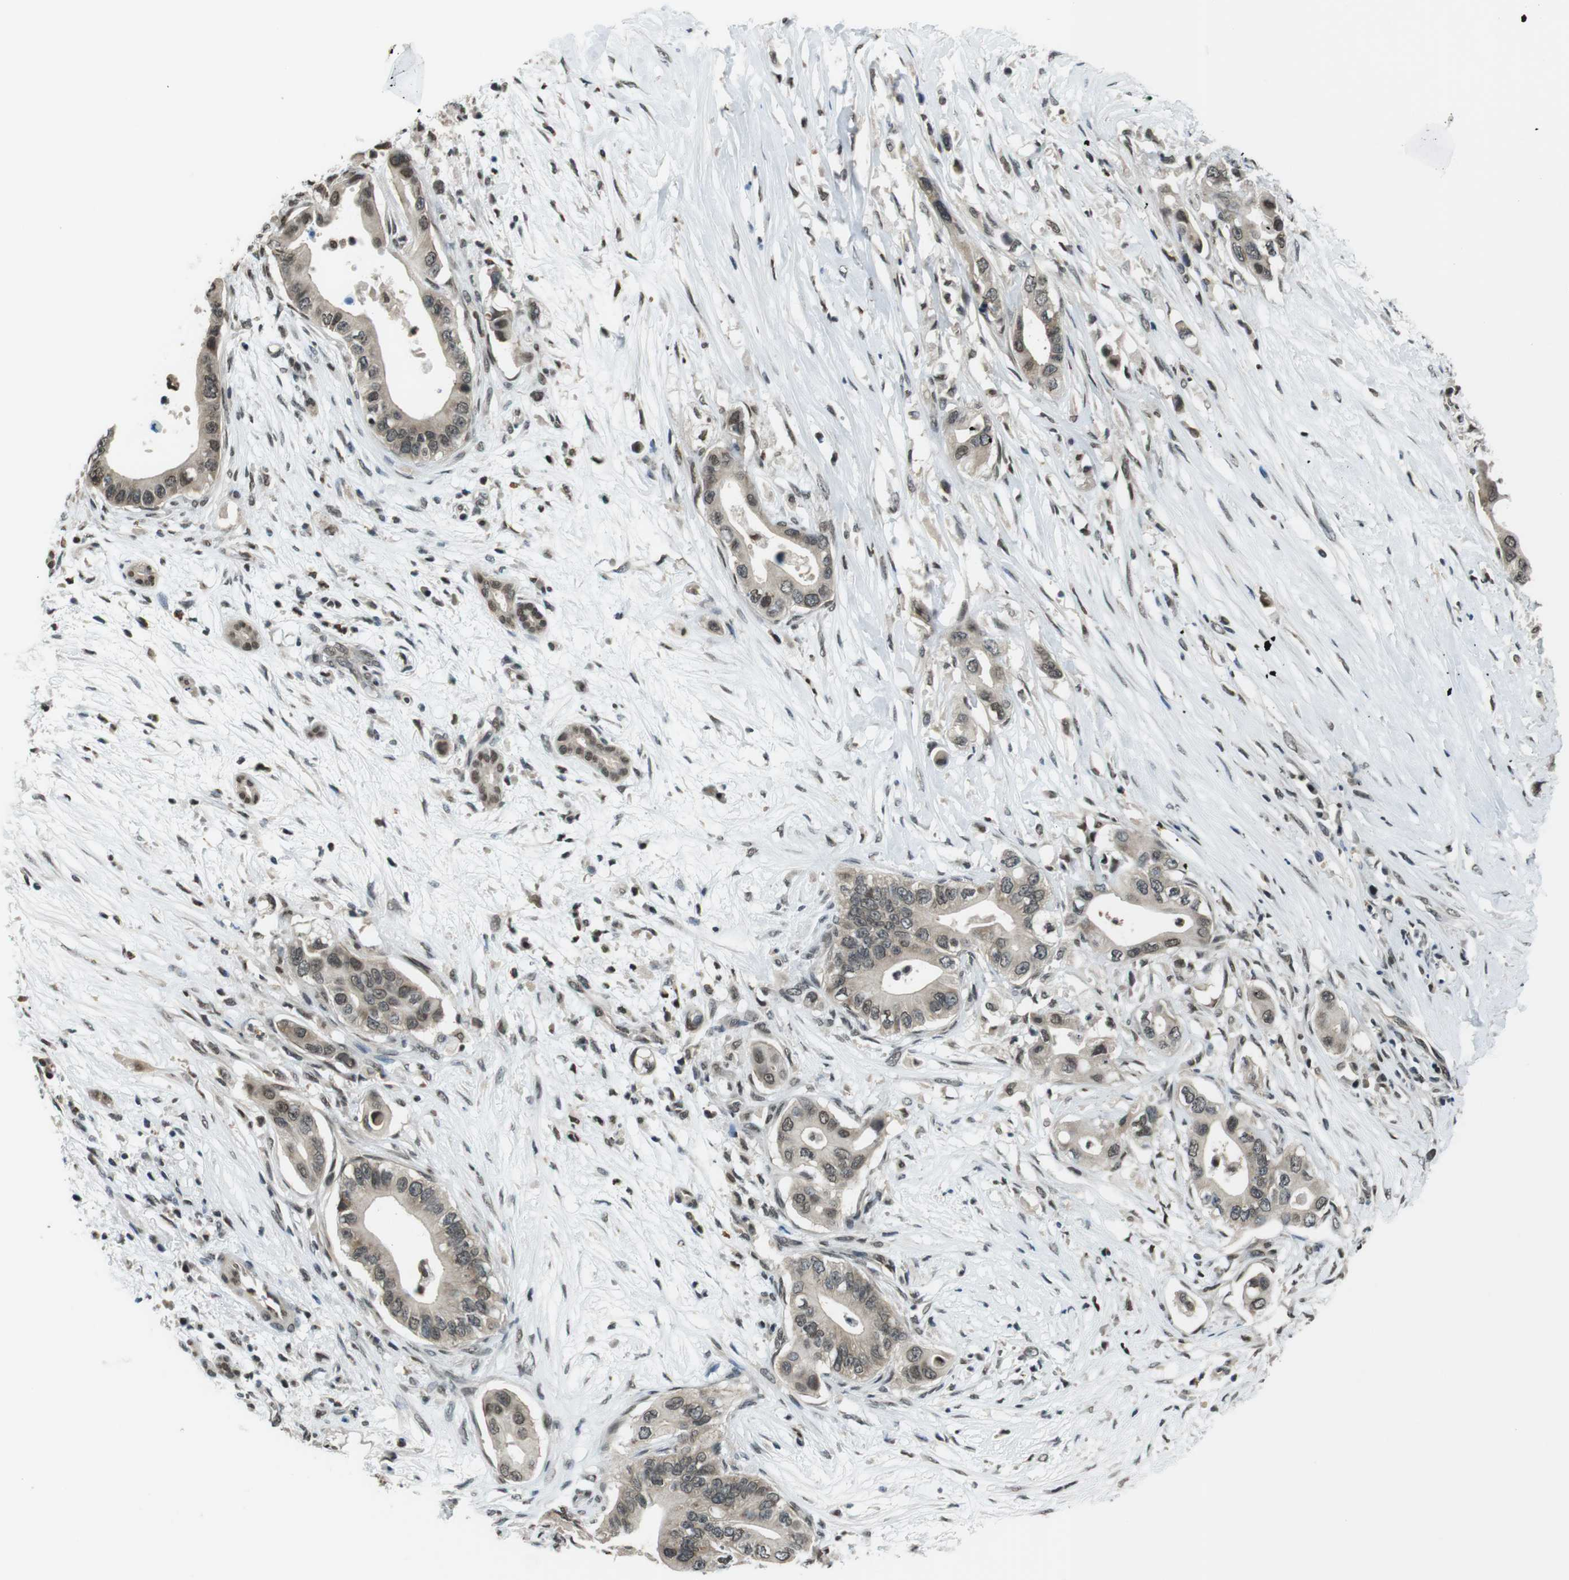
{"staining": {"intensity": "weak", "quantity": ">75%", "location": "cytoplasmic/membranous,nuclear"}, "tissue": "pancreatic cancer", "cell_type": "Tumor cells", "image_type": "cancer", "snomed": [{"axis": "morphology", "description": "Adenocarcinoma, NOS"}, {"axis": "topography", "description": "Pancreas"}], "caption": "Protein staining of pancreatic cancer tissue displays weak cytoplasmic/membranous and nuclear staining in about >75% of tumor cells.", "gene": "NEK4", "patient": {"sex": "male", "age": 77}}